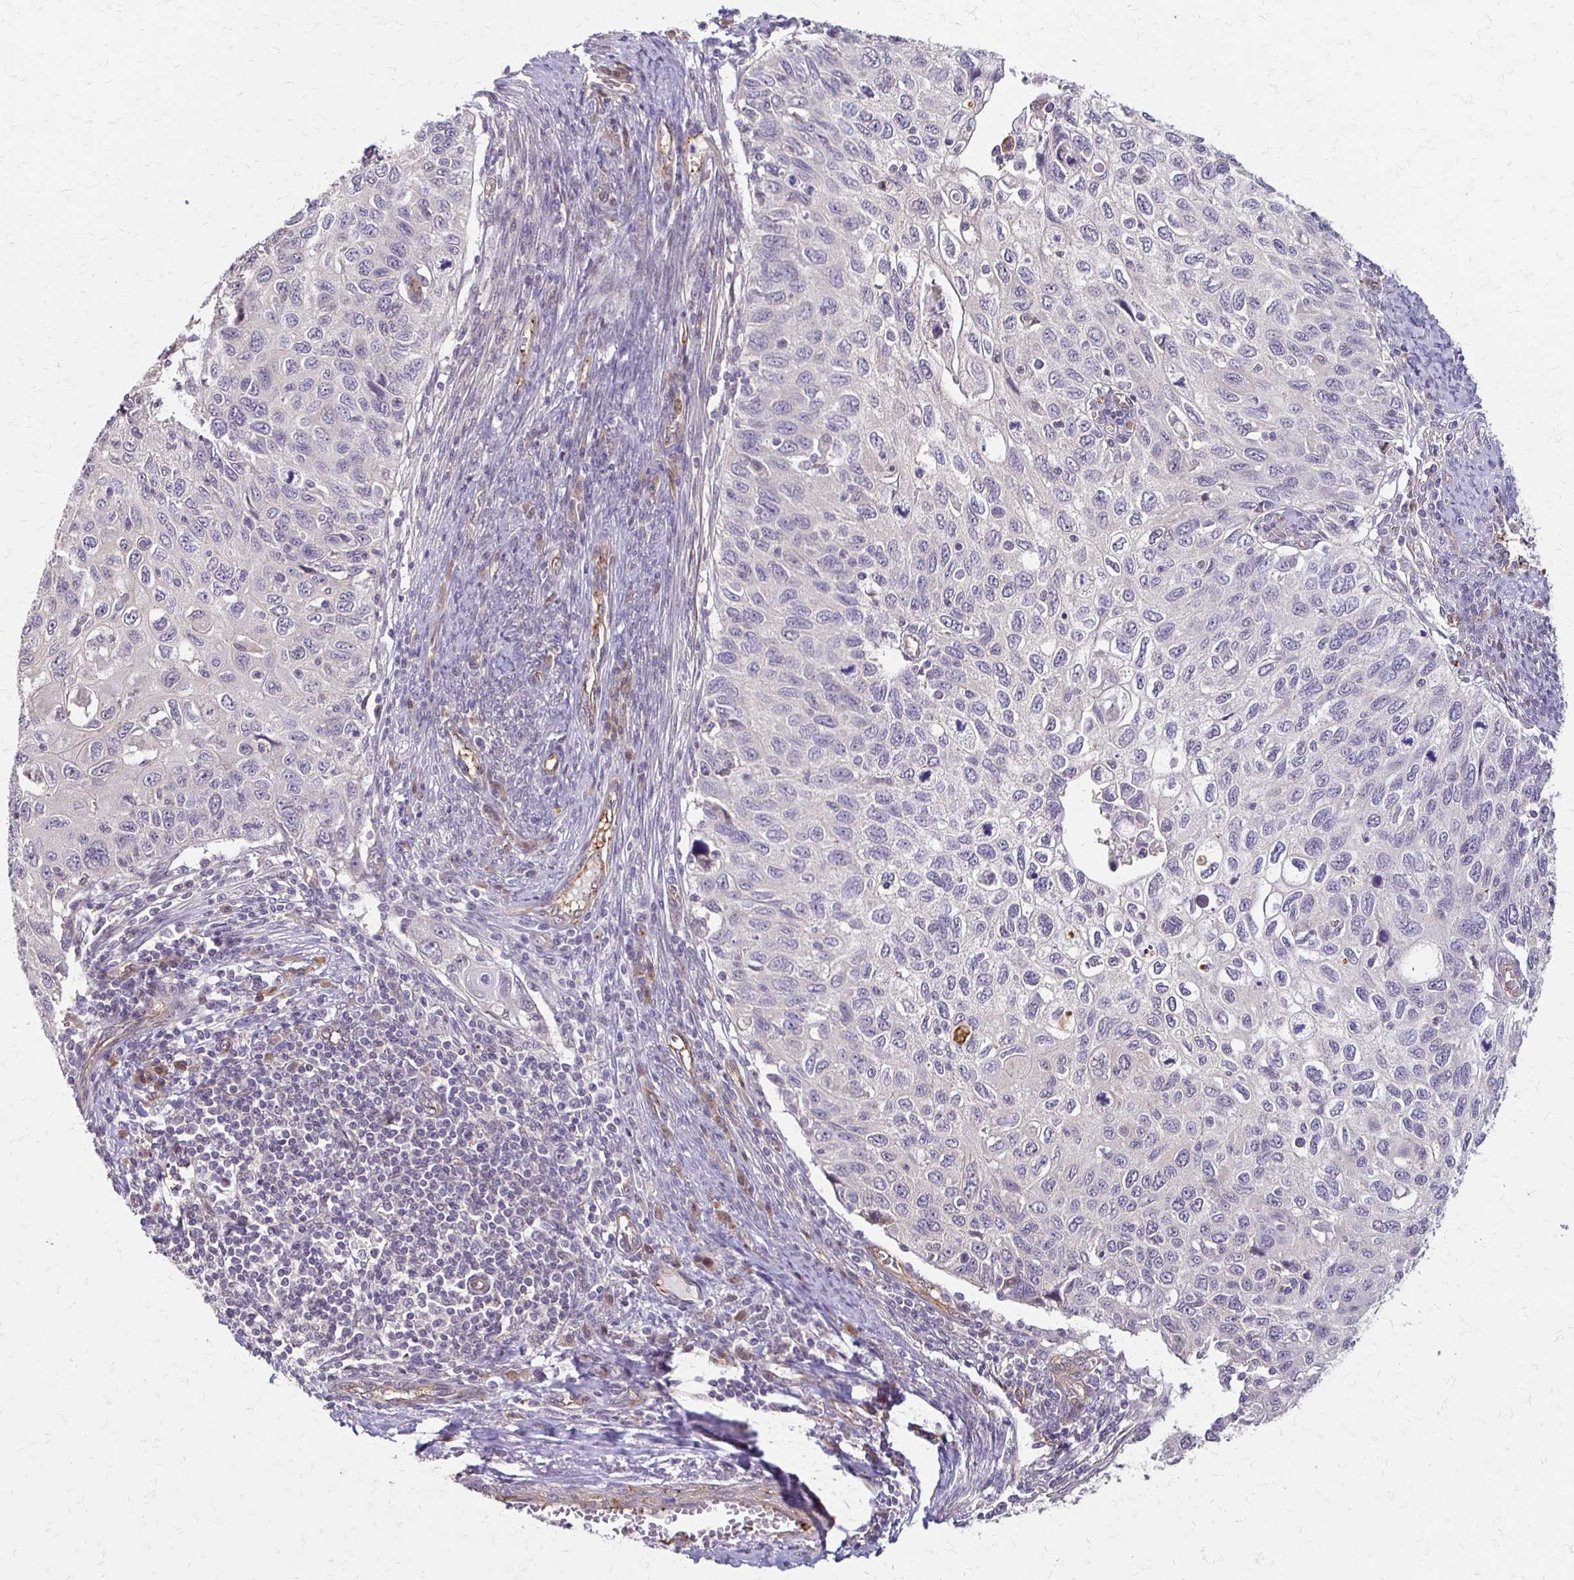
{"staining": {"intensity": "negative", "quantity": "none", "location": "none"}, "tissue": "cervical cancer", "cell_type": "Tumor cells", "image_type": "cancer", "snomed": [{"axis": "morphology", "description": "Squamous cell carcinoma, NOS"}, {"axis": "topography", "description": "Cervix"}], "caption": "High magnification brightfield microscopy of squamous cell carcinoma (cervical) stained with DAB (brown) and counterstained with hematoxylin (blue): tumor cells show no significant positivity. Brightfield microscopy of immunohistochemistry stained with DAB (brown) and hematoxylin (blue), captured at high magnification.", "gene": "CFL2", "patient": {"sex": "female", "age": 70}}